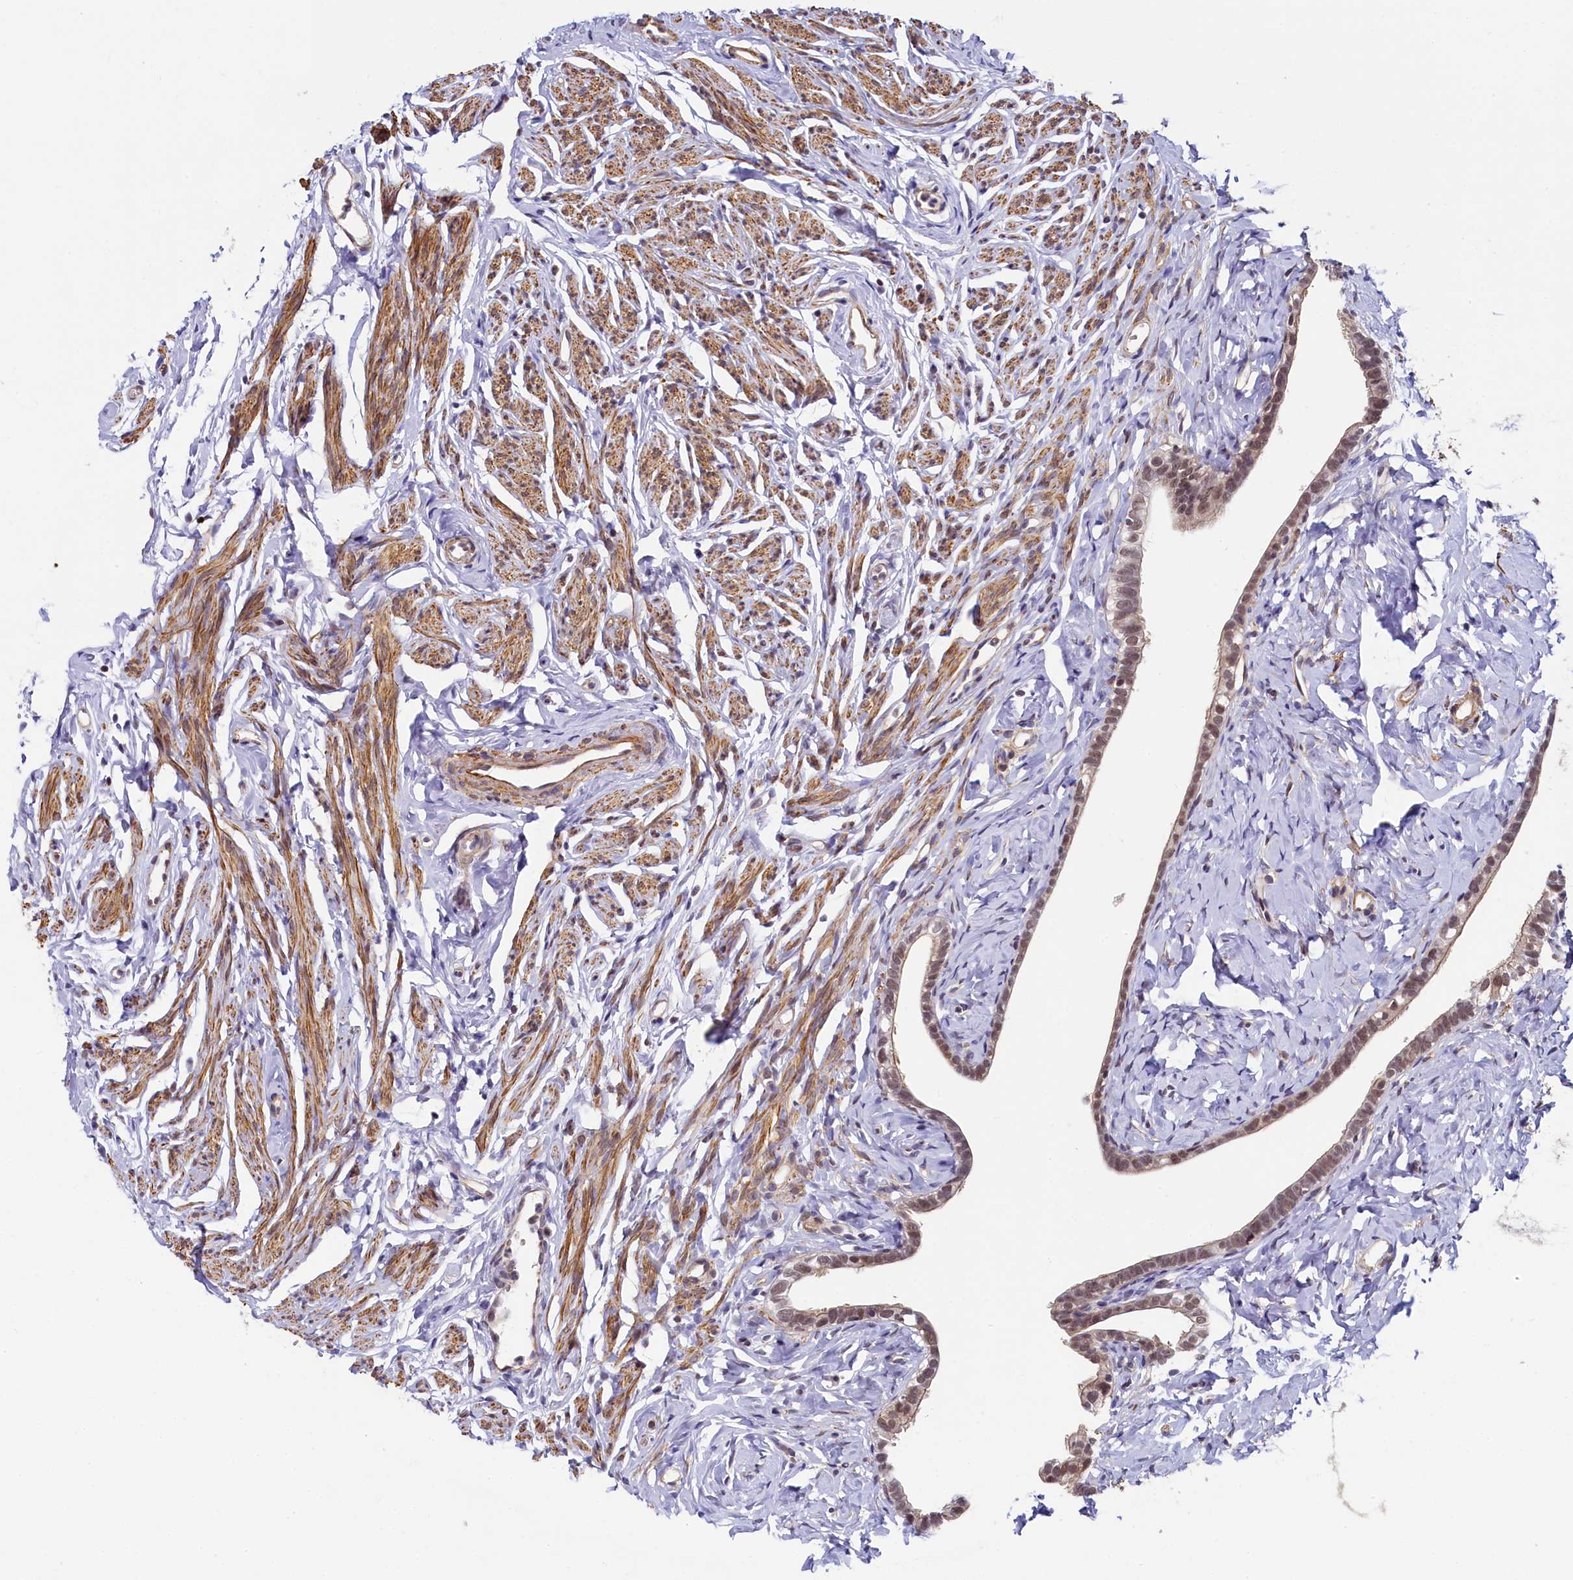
{"staining": {"intensity": "moderate", "quantity": ">75%", "location": "cytoplasmic/membranous,nuclear"}, "tissue": "fallopian tube", "cell_type": "Glandular cells", "image_type": "normal", "snomed": [{"axis": "morphology", "description": "Normal tissue, NOS"}, {"axis": "topography", "description": "Fallopian tube"}], "caption": "A brown stain highlights moderate cytoplasmic/membranous,nuclear expression of a protein in glandular cells of normal fallopian tube. (DAB = brown stain, brightfield microscopy at high magnification).", "gene": "INTS14", "patient": {"sex": "female", "age": 66}}